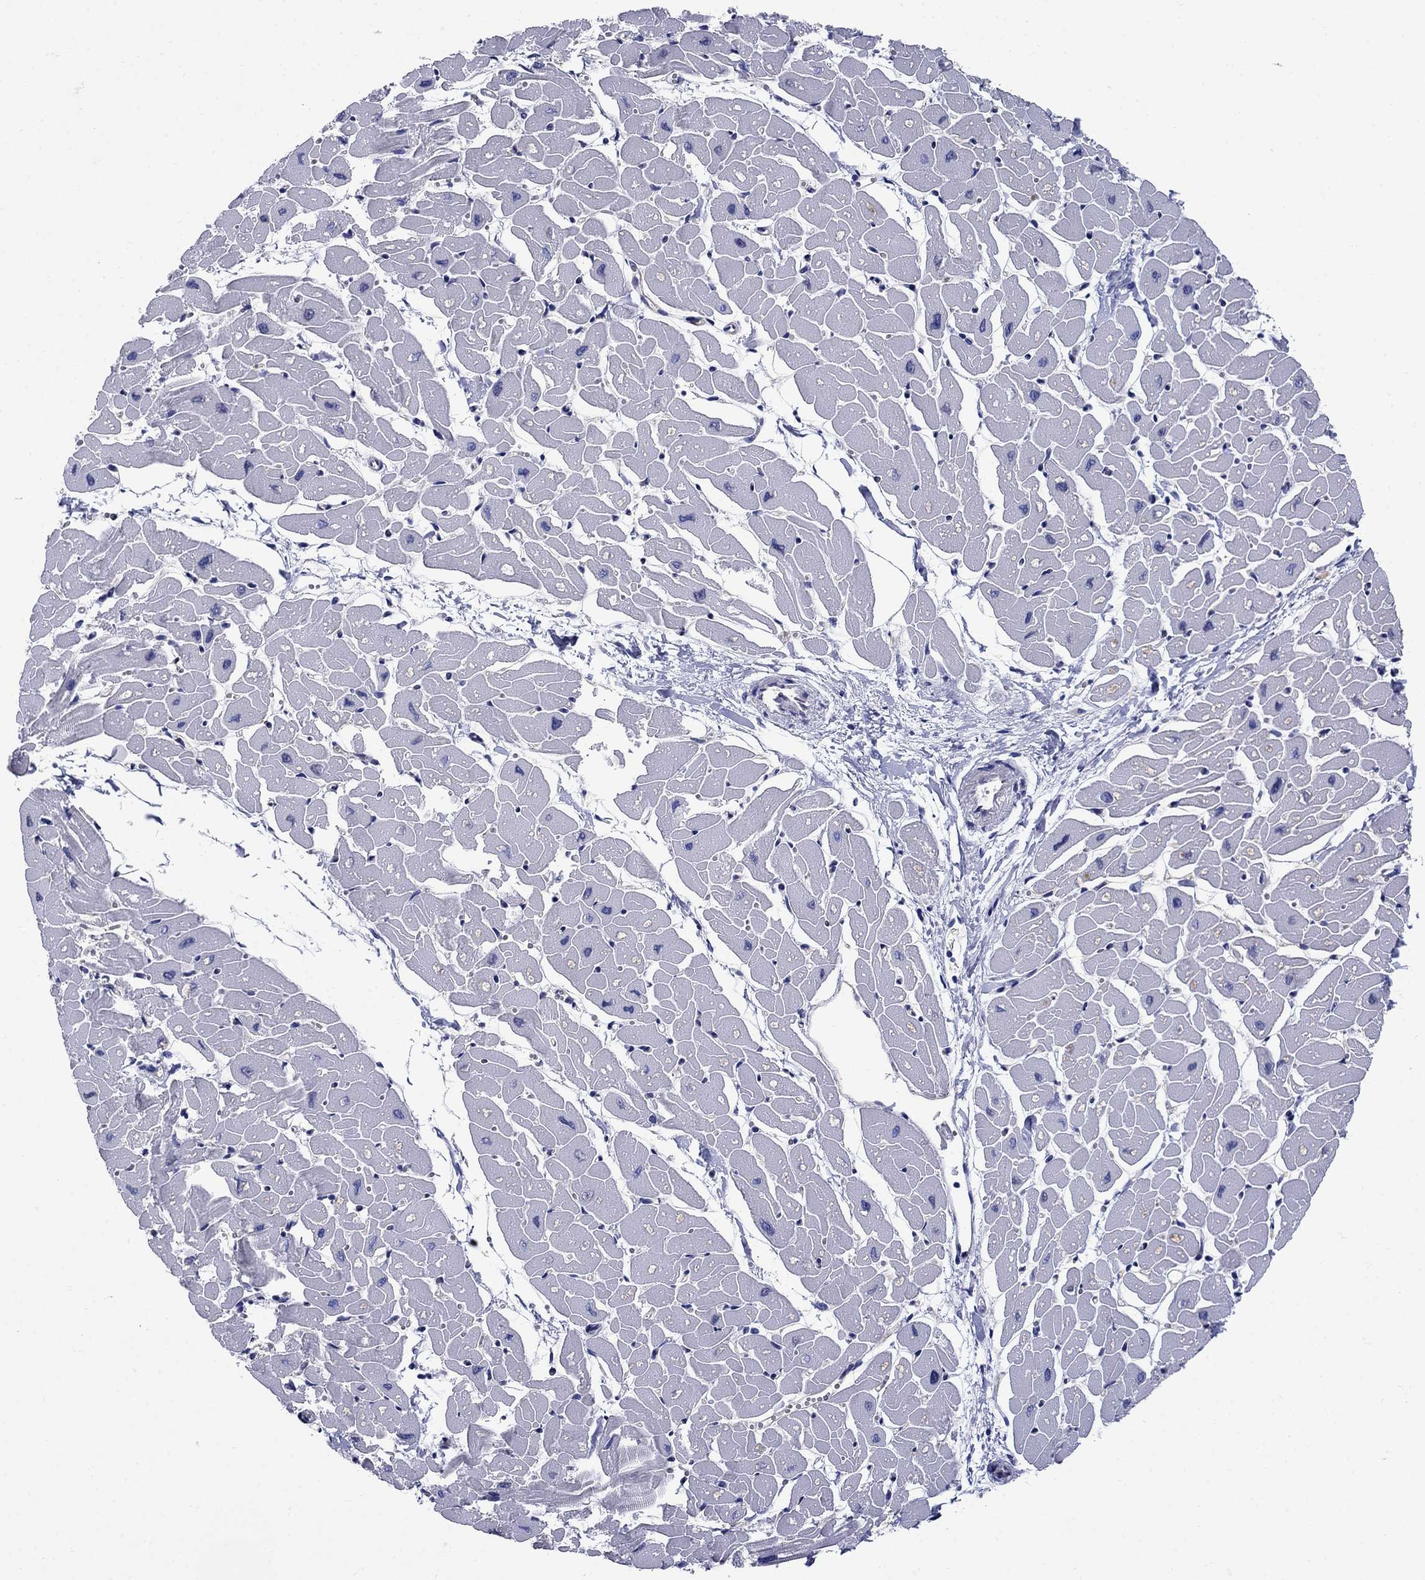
{"staining": {"intensity": "negative", "quantity": "none", "location": "none"}, "tissue": "heart muscle", "cell_type": "Cardiomyocytes", "image_type": "normal", "snomed": [{"axis": "morphology", "description": "Normal tissue, NOS"}, {"axis": "topography", "description": "Heart"}], "caption": "High magnification brightfield microscopy of unremarkable heart muscle stained with DAB (3,3'-diaminobenzidine) (brown) and counterstained with hematoxylin (blue): cardiomyocytes show no significant expression.", "gene": "SMCP", "patient": {"sex": "male", "age": 57}}